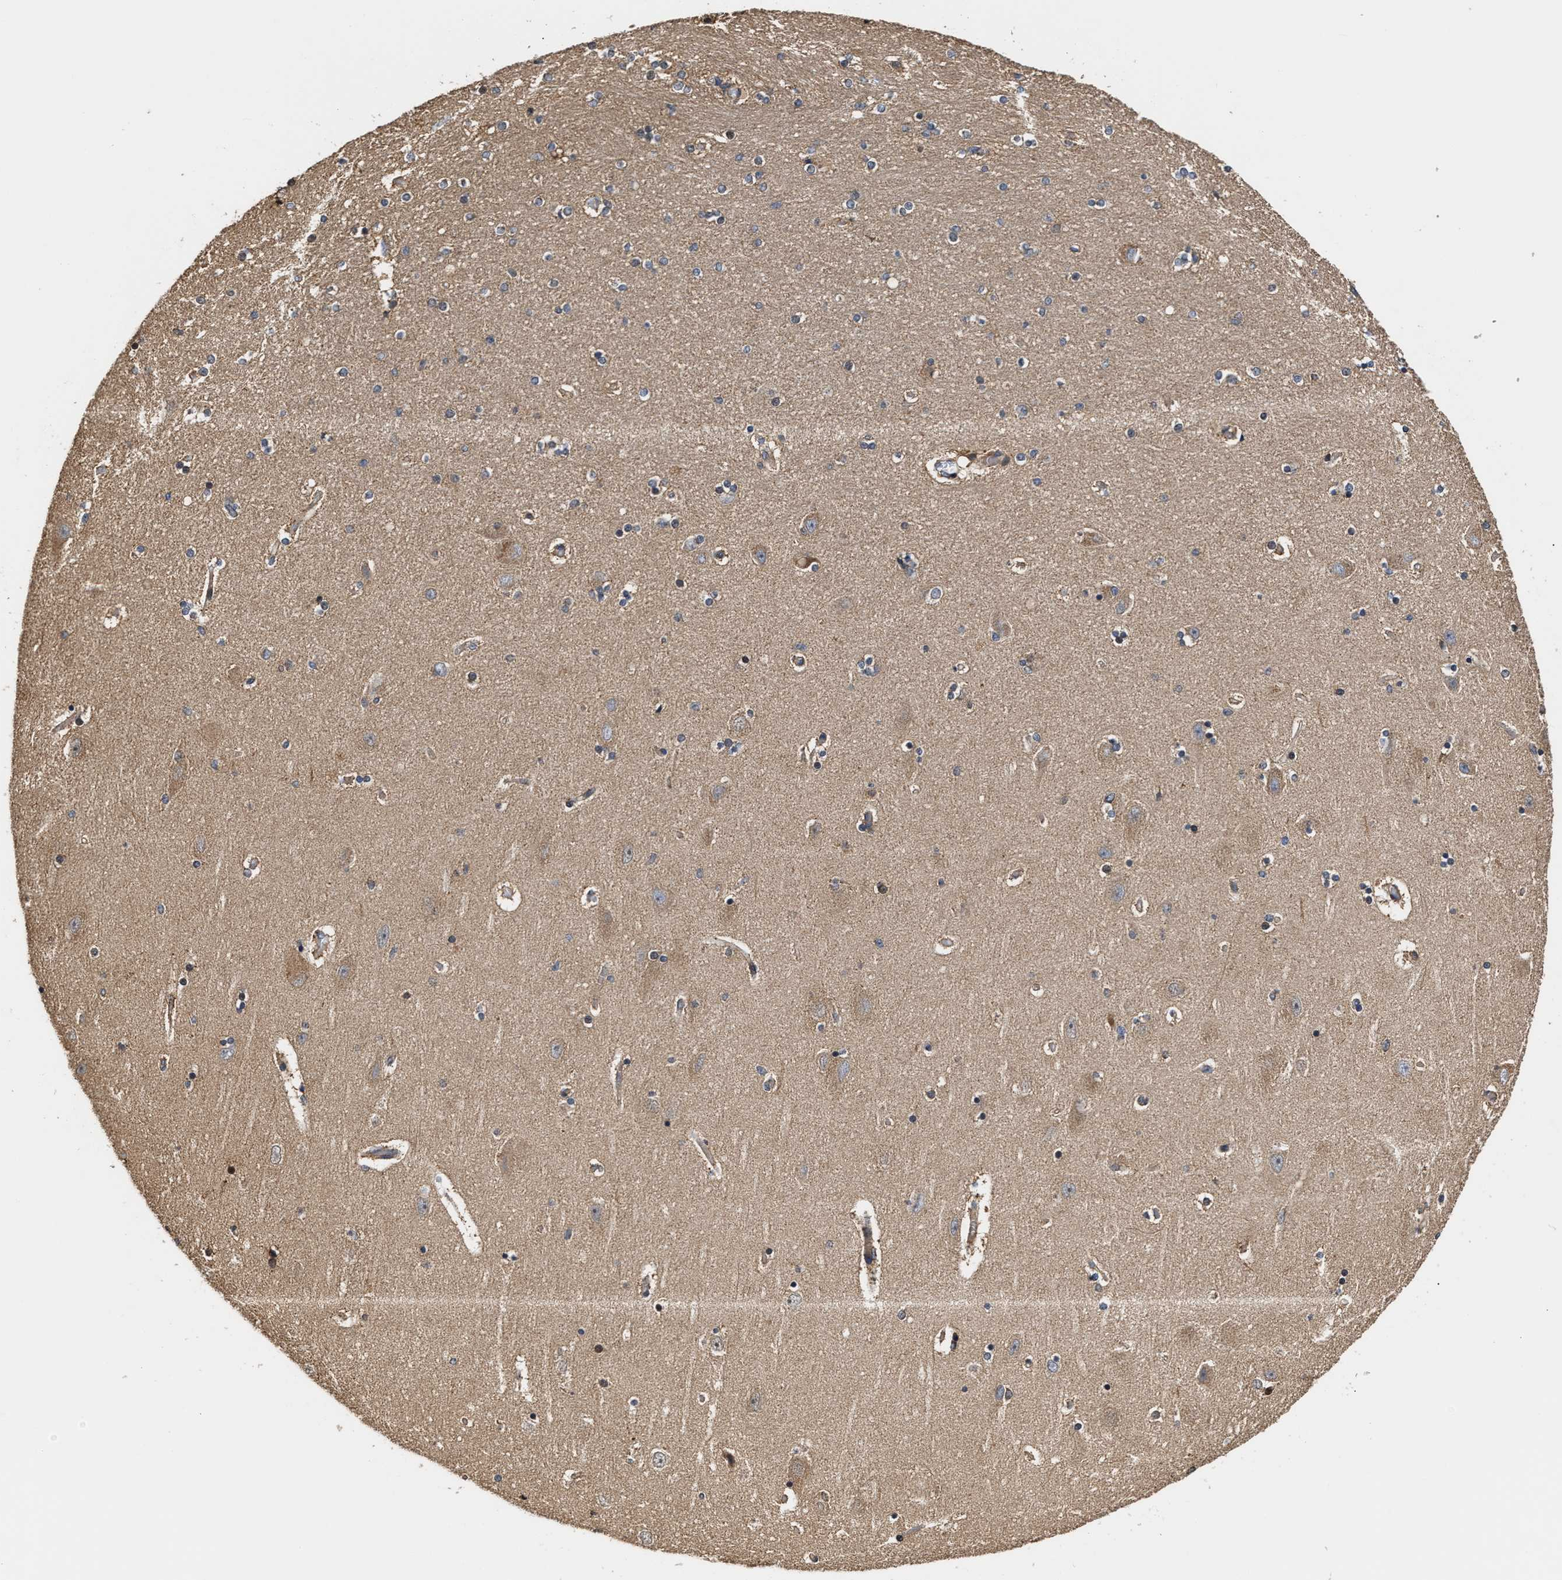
{"staining": {"intensity": "weak", "quantity": "<25%", "location": "cytoplasmic/membranous"}, "tissue": "hippocampus", "cell_type": "Glial cells", "image_type": "normal", "snomed": [{"axis": "morphology", "description": "Normal tissue, NOS"}, {"axis": "topography", "description": "Hippocampus"}], "caption": "This is an IHC photomicrograph of unremarkable hippocampus. There is no expression in glial cells.", "gene": "CLIP2", "patient": {"sex": "female", "age": 54}}